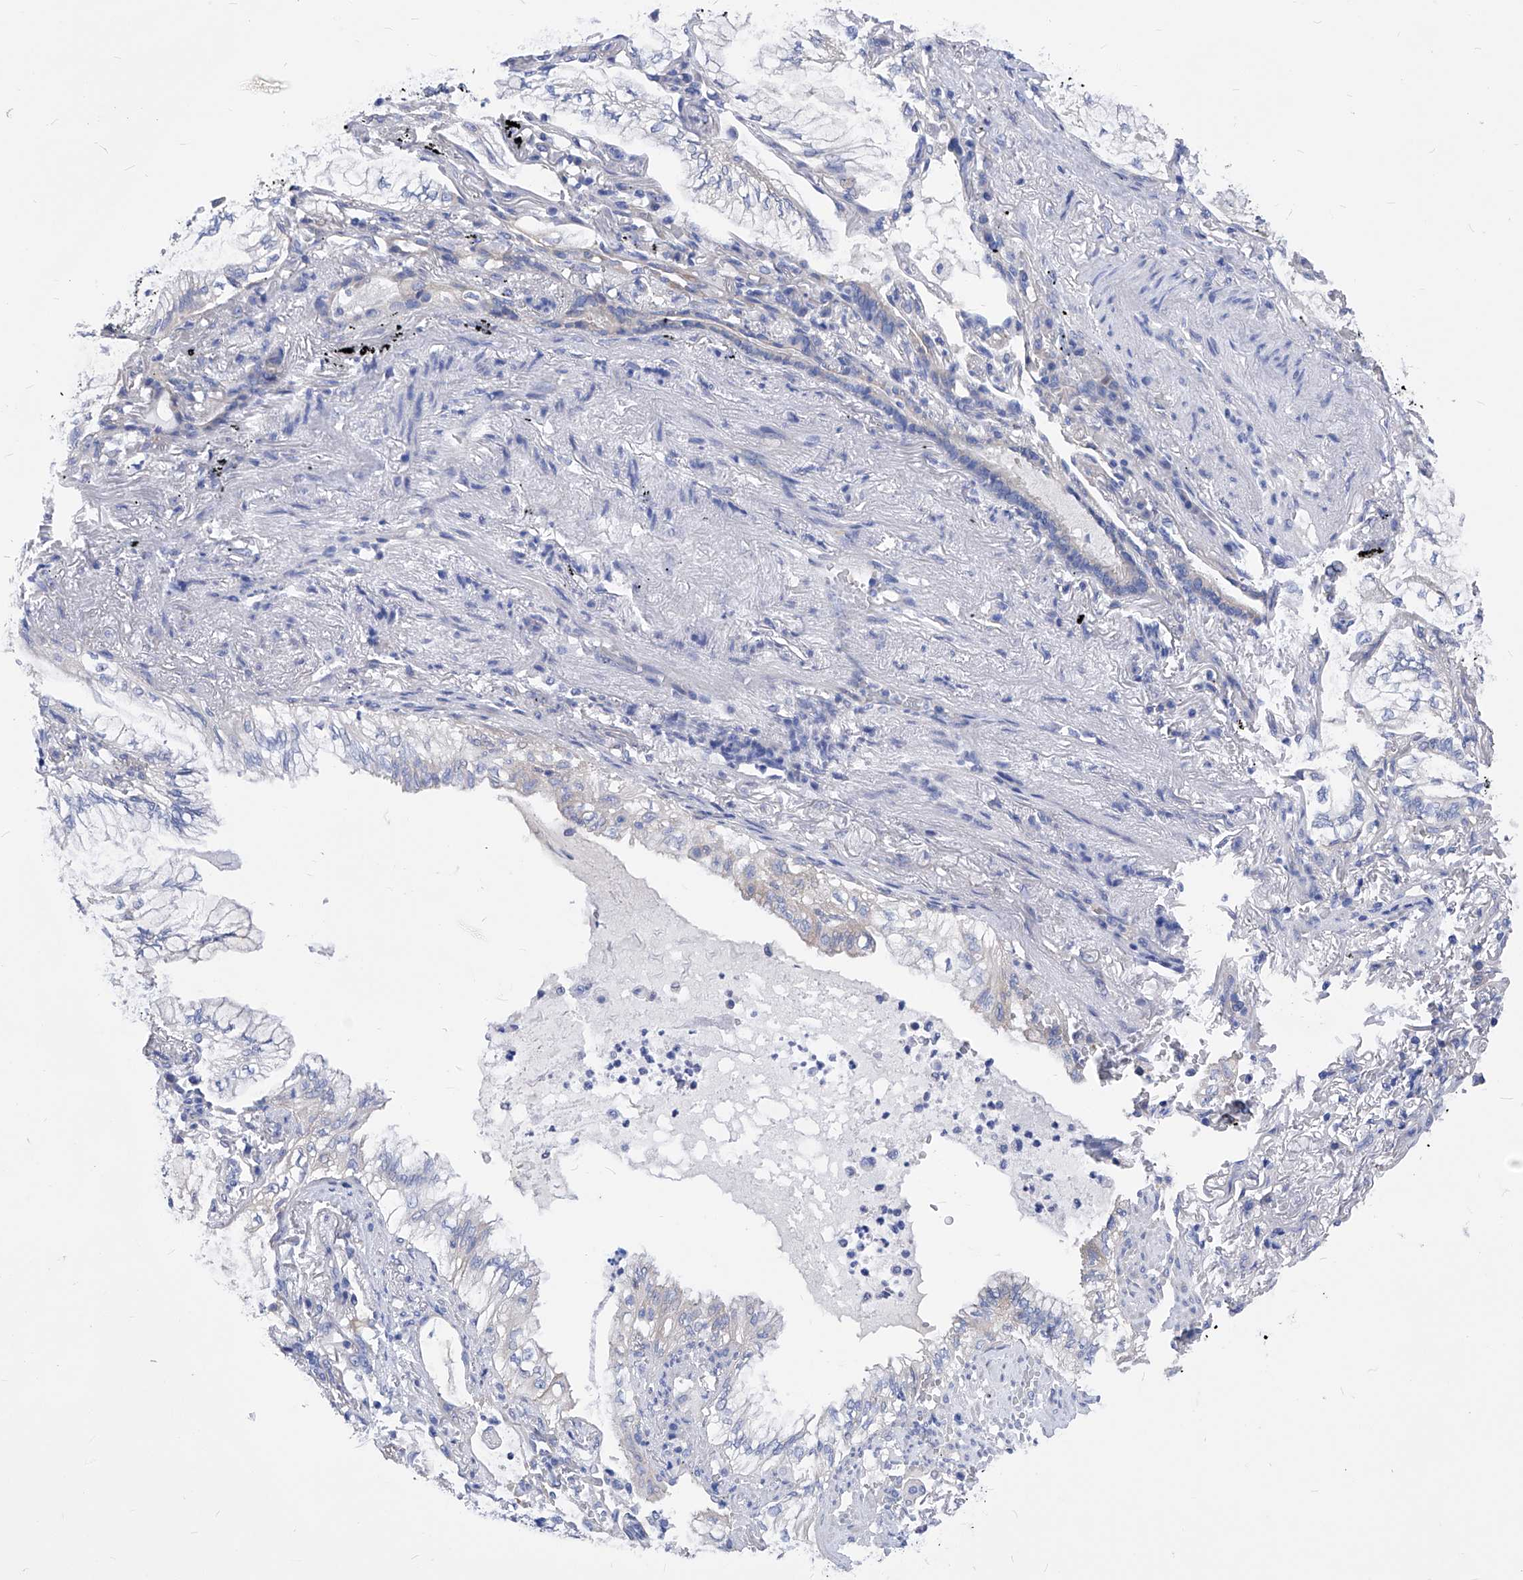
{"staining": {"intensity": "negative", "quantity": "none", "location": "none"}, "tissue": "lung cancer", "cell_type": "Tumor cells", "image_type": "cancer", "snomed": [{"axis": "morphology", "description": "Adenocarcinoma, NOS"}, {"axis": "topography", "description": "Lung"}], "caption": "Human lung cancer (adenocarcinoma) stained for a protein using immunohistochemistry shows no positivity in tumor cells.", "gene": "XPNPEP1", "patient": {"sex": "female", "age": 70}}